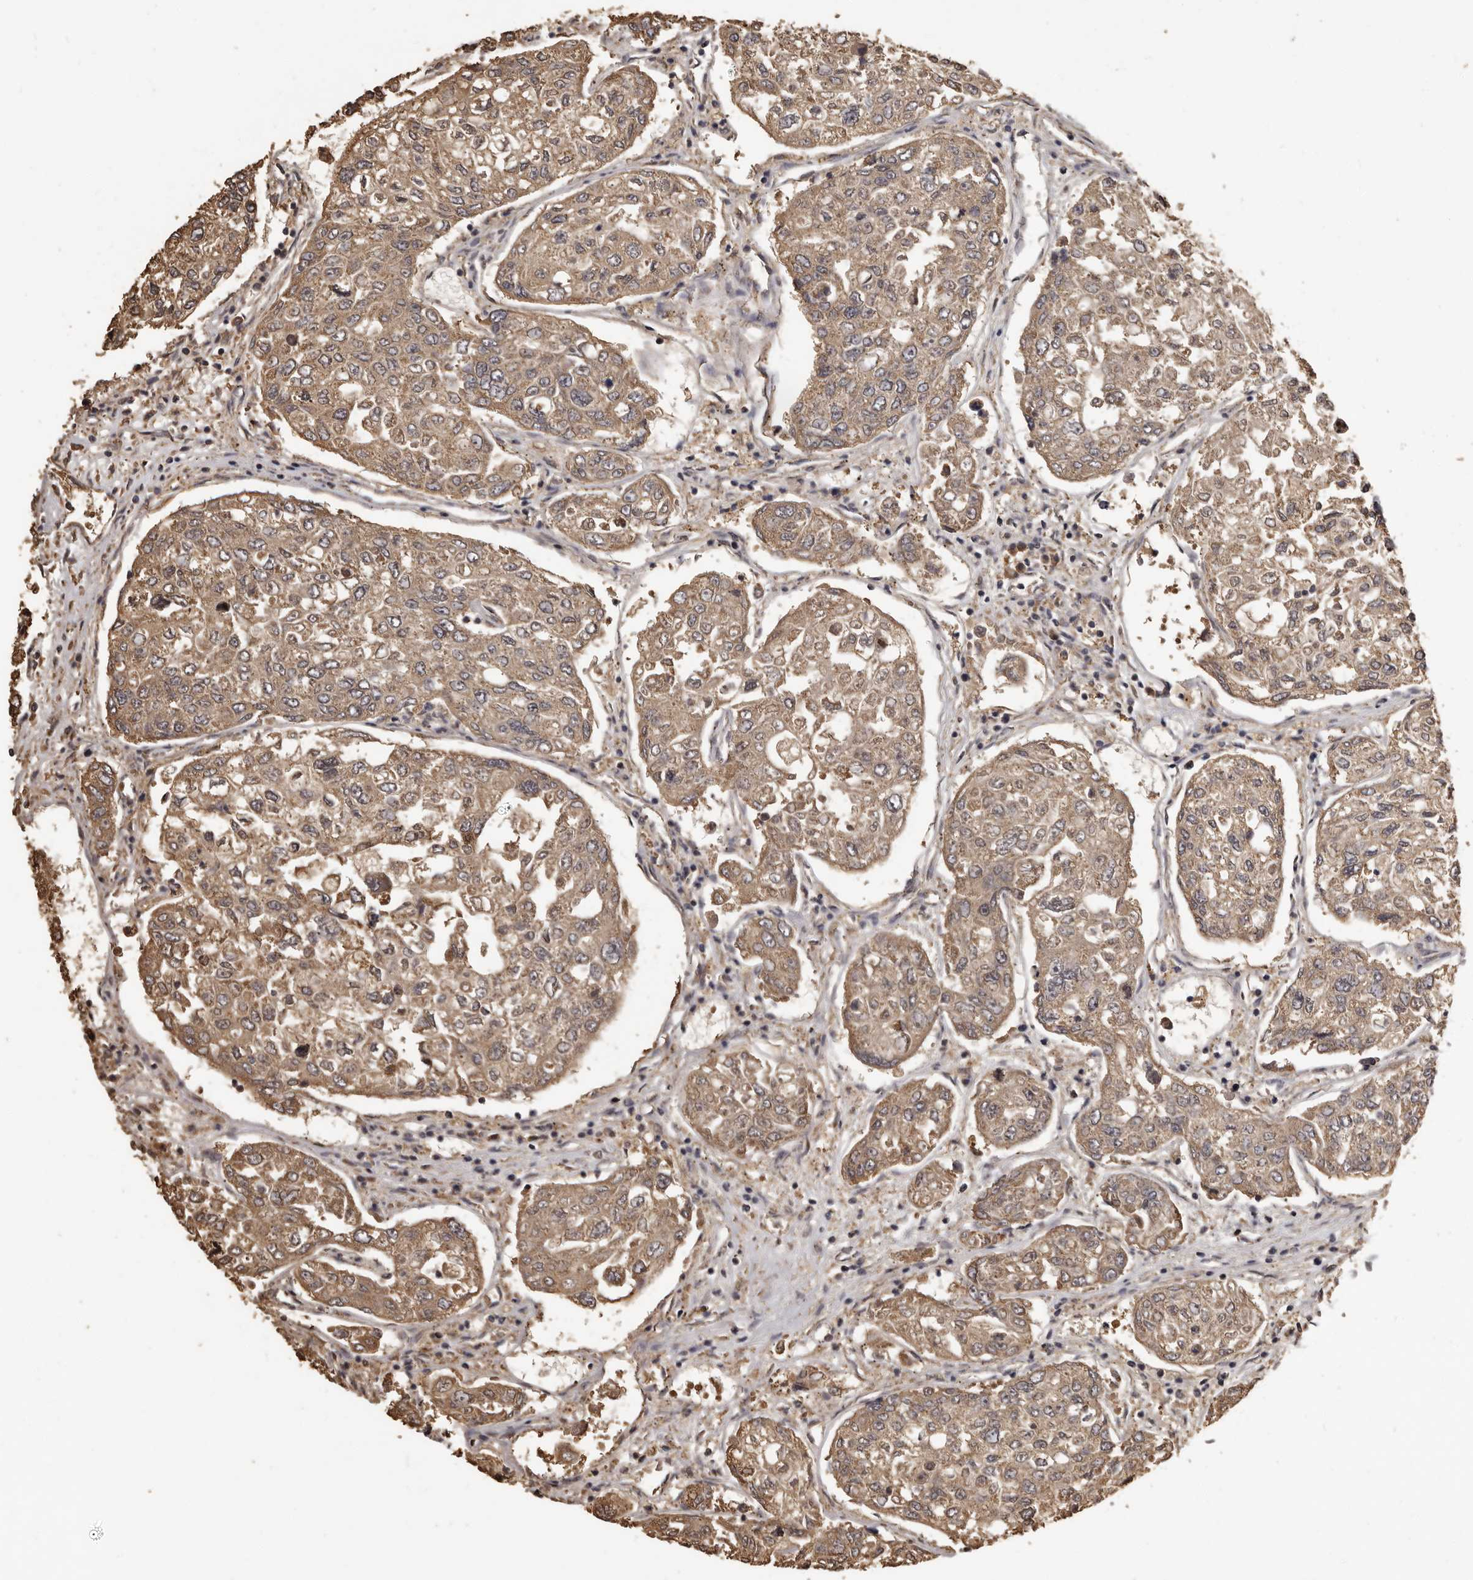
{"staining": {"intensity": "moderate", "quantity": ">75%", "location": "cytoplasmic/membranous"}, "tissue": "urothelial cancer", "cell_type": "Tumor cells", "image_type": "cancer", "snomed": [{"axis": "morphology", "description": "Urothelial carcinoma, High grade"}, {"axis": "topography", "description": "Lymph node"}, {"axis": "topography", "description": "Urinary bladder"}], "caption": "Urothelial cancer stained with a brown dye reveals moderate cytoplasmic/membranous positive positivity in approximately >75% of tumor cells.", "gene": "MGAT5", "patient": {"sex": "male", "age": 51}}